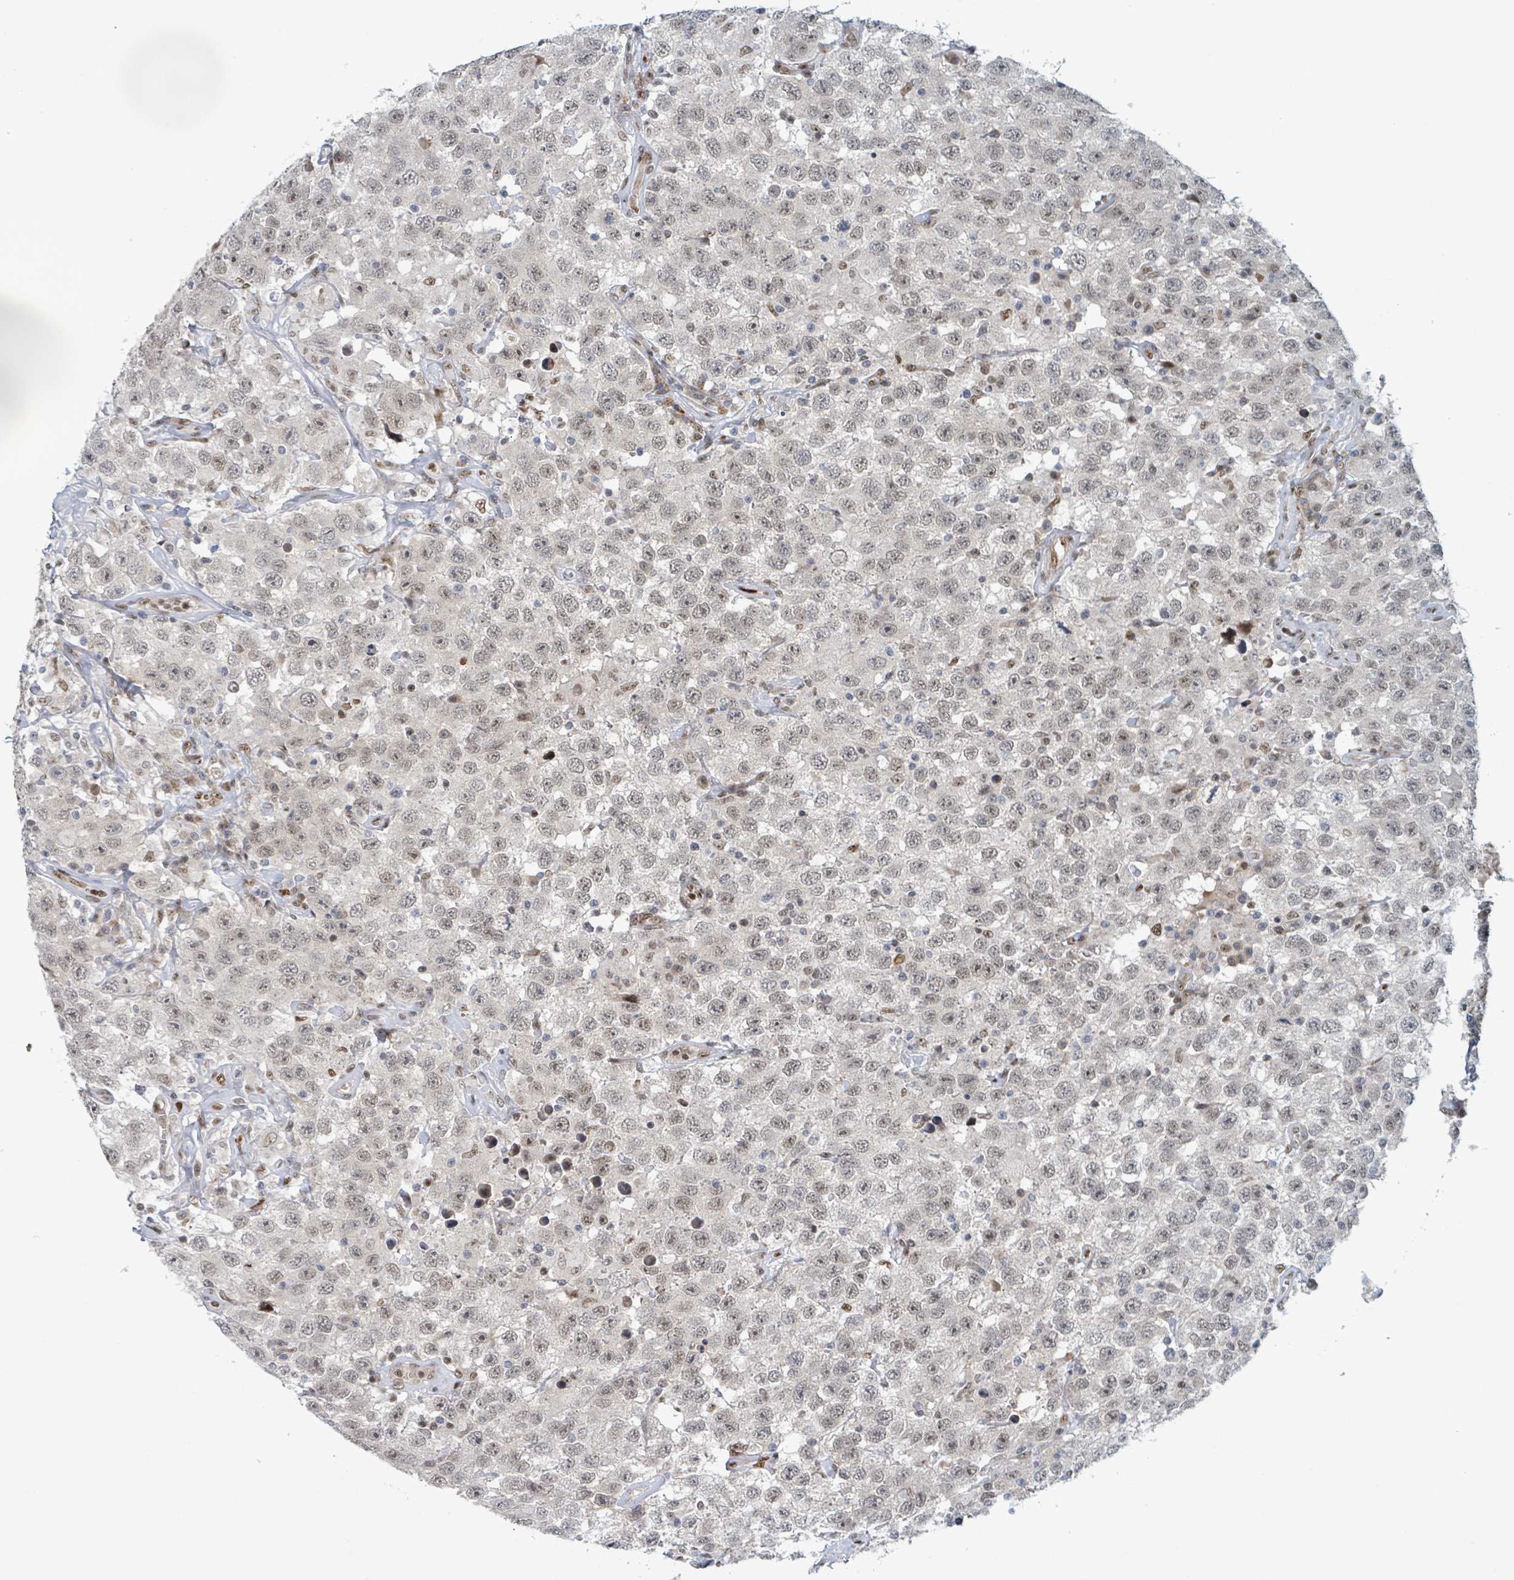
{"staining": {"intensity": "weak", "quantity": "<25%", "location": "nuclear"}, "tissue": "testis cancer", "cell_type": "Tumor cells", "image_type": "cancer", "snomed": [{"axis": "morphology", "description": "Seminoma, NOS"}, {"axis": "topography", "description": "Testis"}], "caption": "An image of testis seminoma stained for a protein reveals no brown staining in tumor cells.", "gene": "KLF3", "patient": {"sex": "male", "age": 41}}